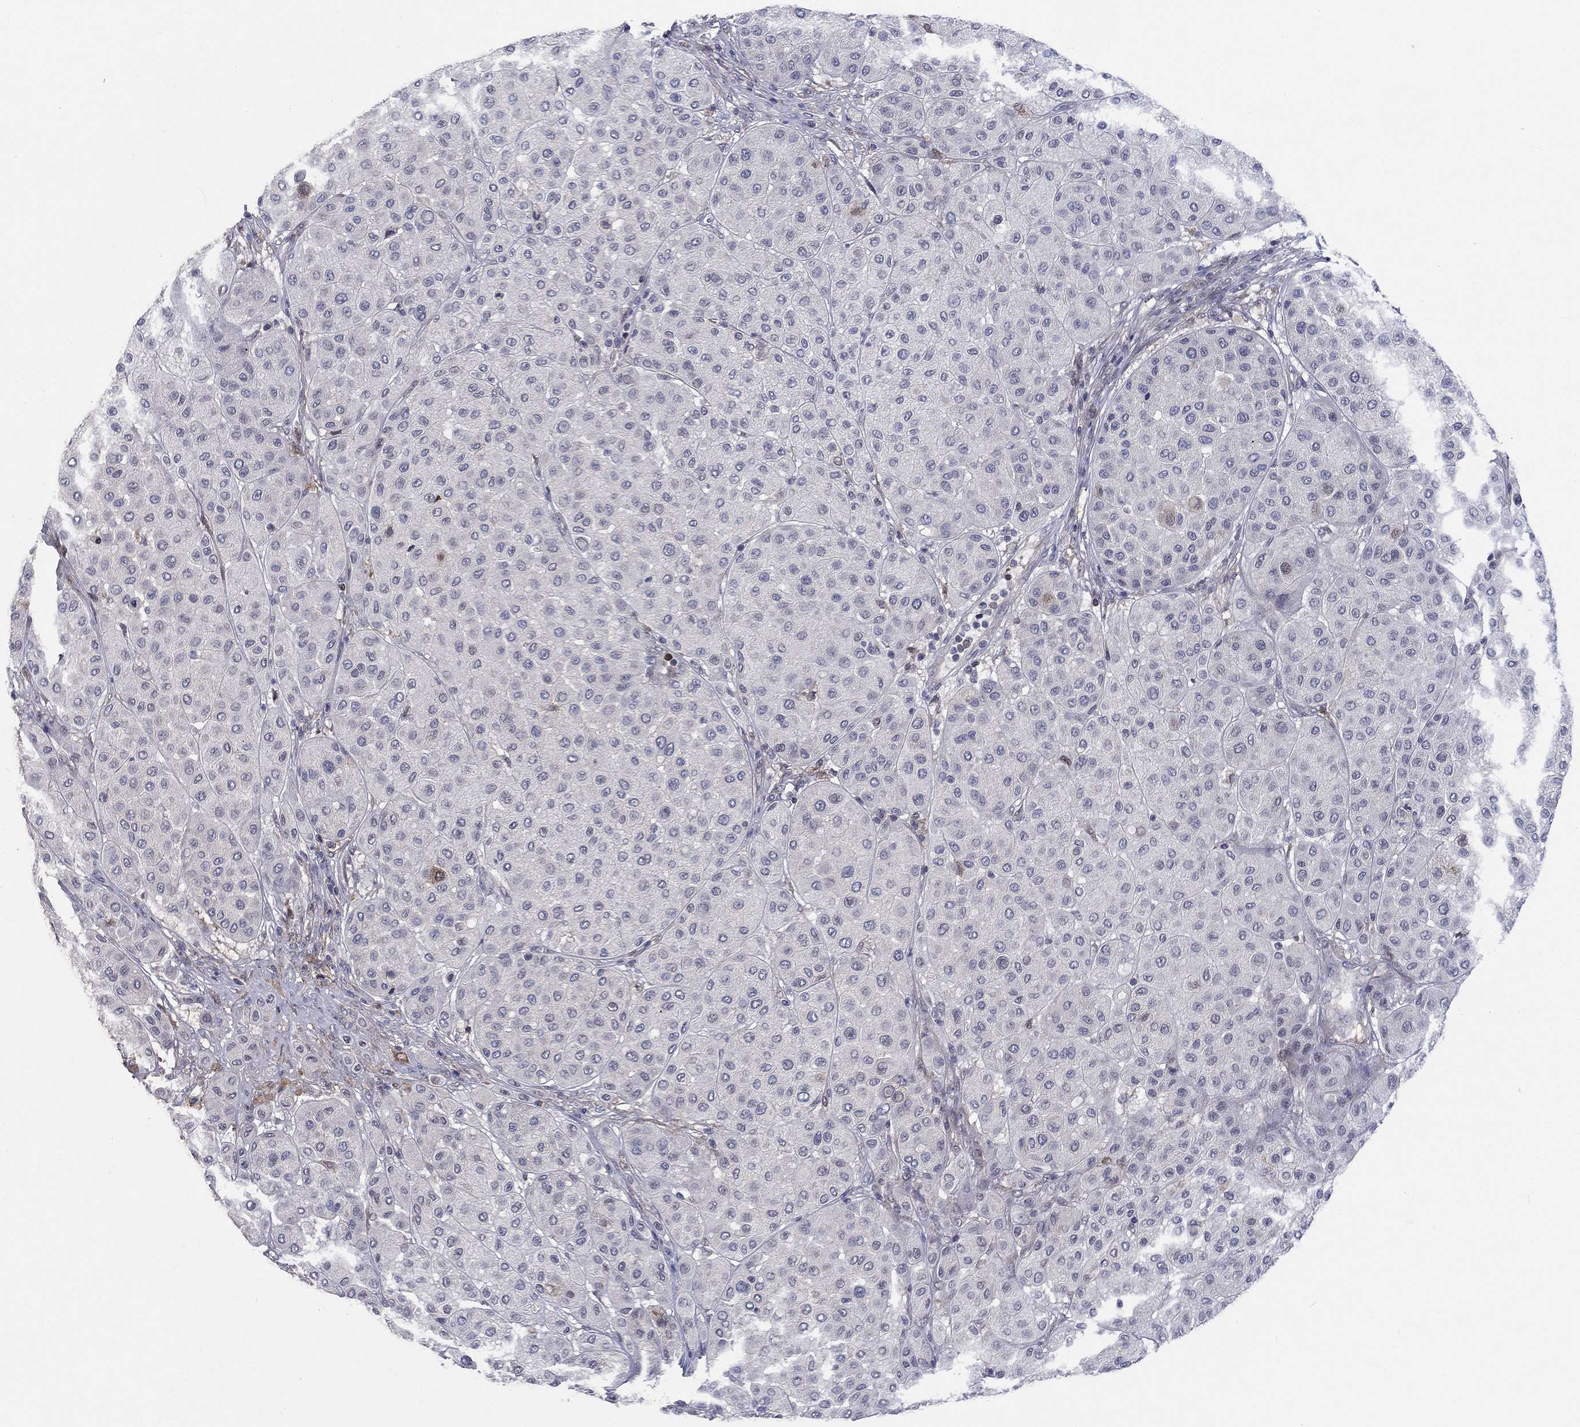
{"staining": {"intensity": "negative", "quantity": "none", "location": "none"}, "tissue": "melanoma", "cell_type": "Tumor cells", "image_type": "cancer", "snomed": [{"axis": "morphology", "description": "Malignant melanoma, Metastatic site"}, {"axis": "topography", "description": "Smooth muscle"}], "caption": "Tumor cells show no significant protein staining in melanoma. (Stains: DAB (3,3'-diaminobenzidine) IHC with hematoxylin counter stain, Microscopy: brightfield microscopy at high magnification).", "gene": "CETN3", "patient": {"sex": "male", "age": 41}}